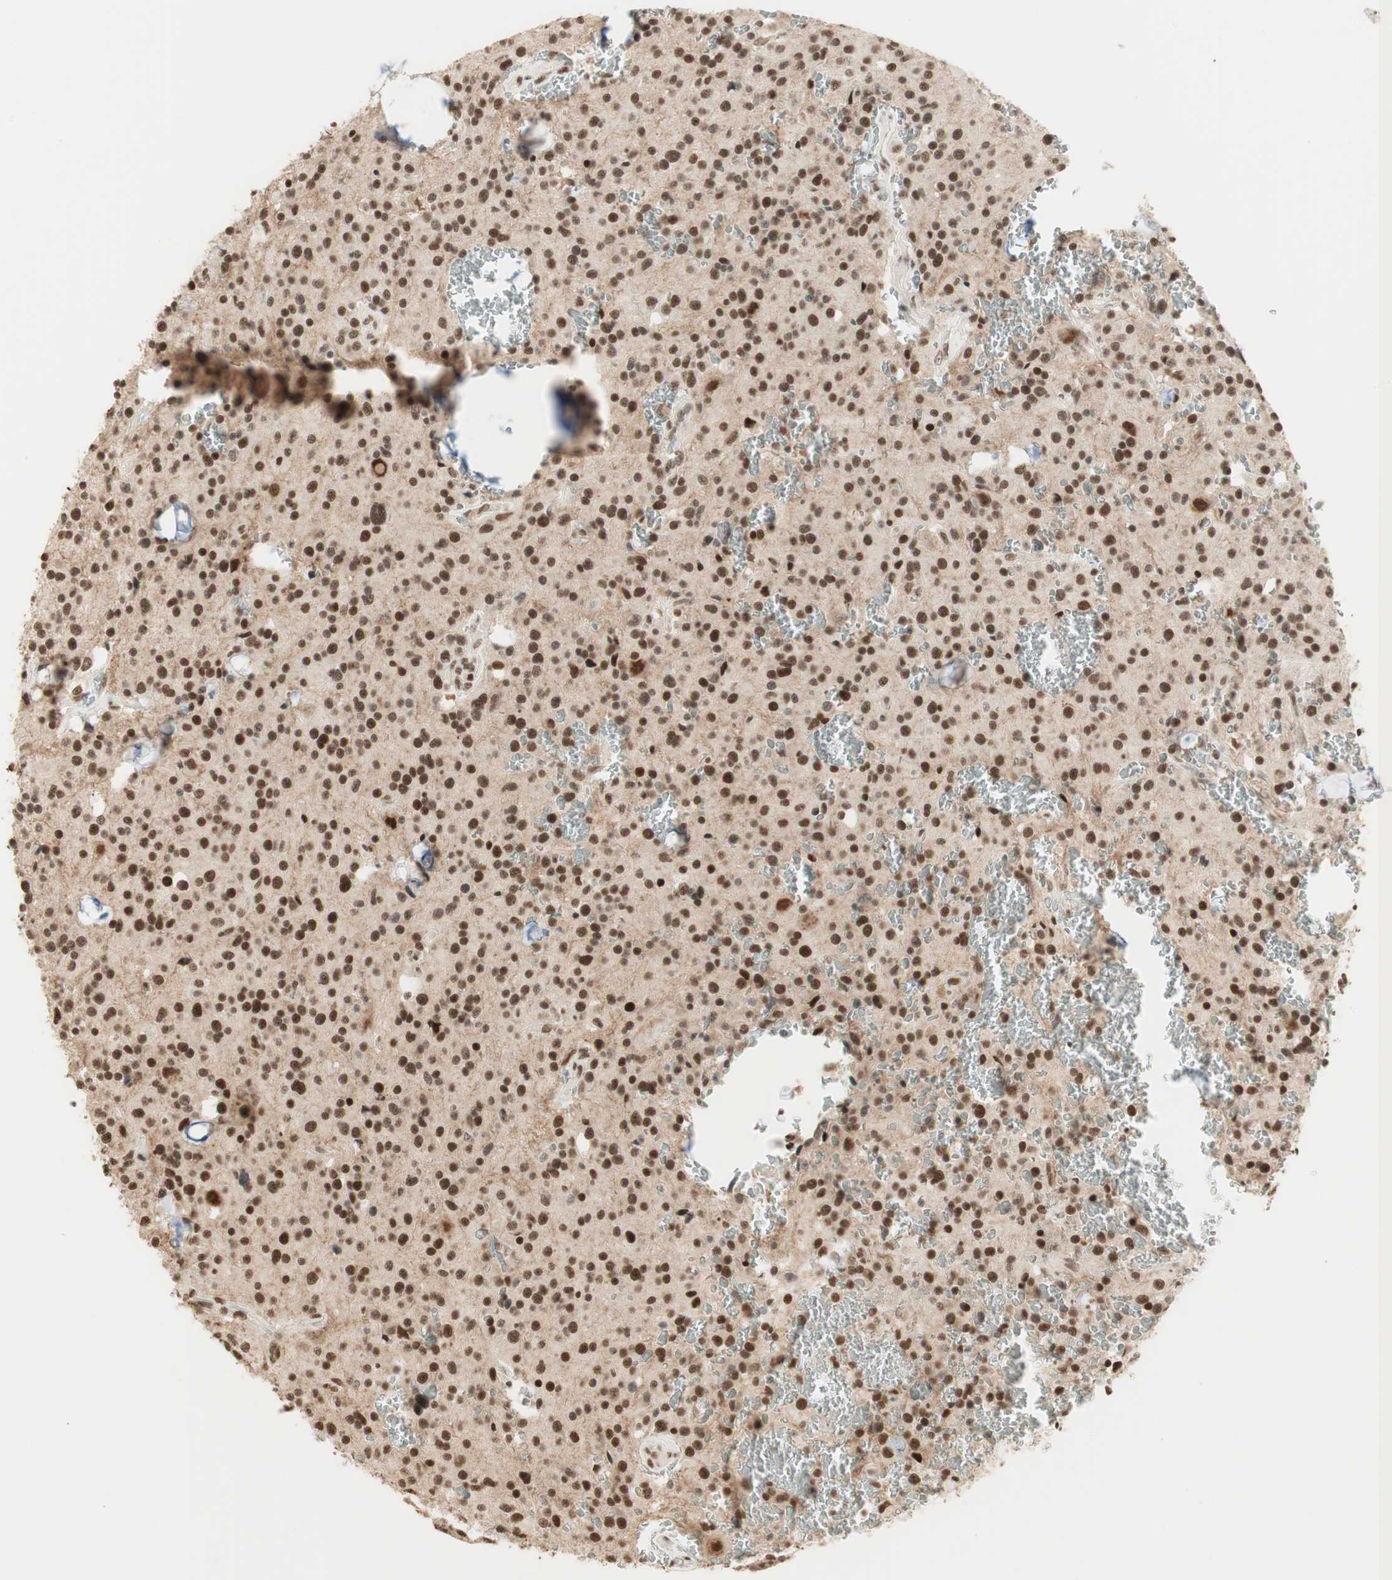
{"staining": {"intensity": "moderate", "quantity": ">75%", "location": "nuclear"}, "tissue": "glioma", "cell_type": "Tumor cells", "image_type": "cancer", "snomed": [{"axis": "morphology", "description": "Glioma, malignant, Low grade"}, {"axis": "topography", "description": "Brain"}], "caption": "Glioma stained with a protein marker reveals moderate staining in tumor cells.", "gene": "SMARCE1", "patient": {"sex": "male", "age": 58}}